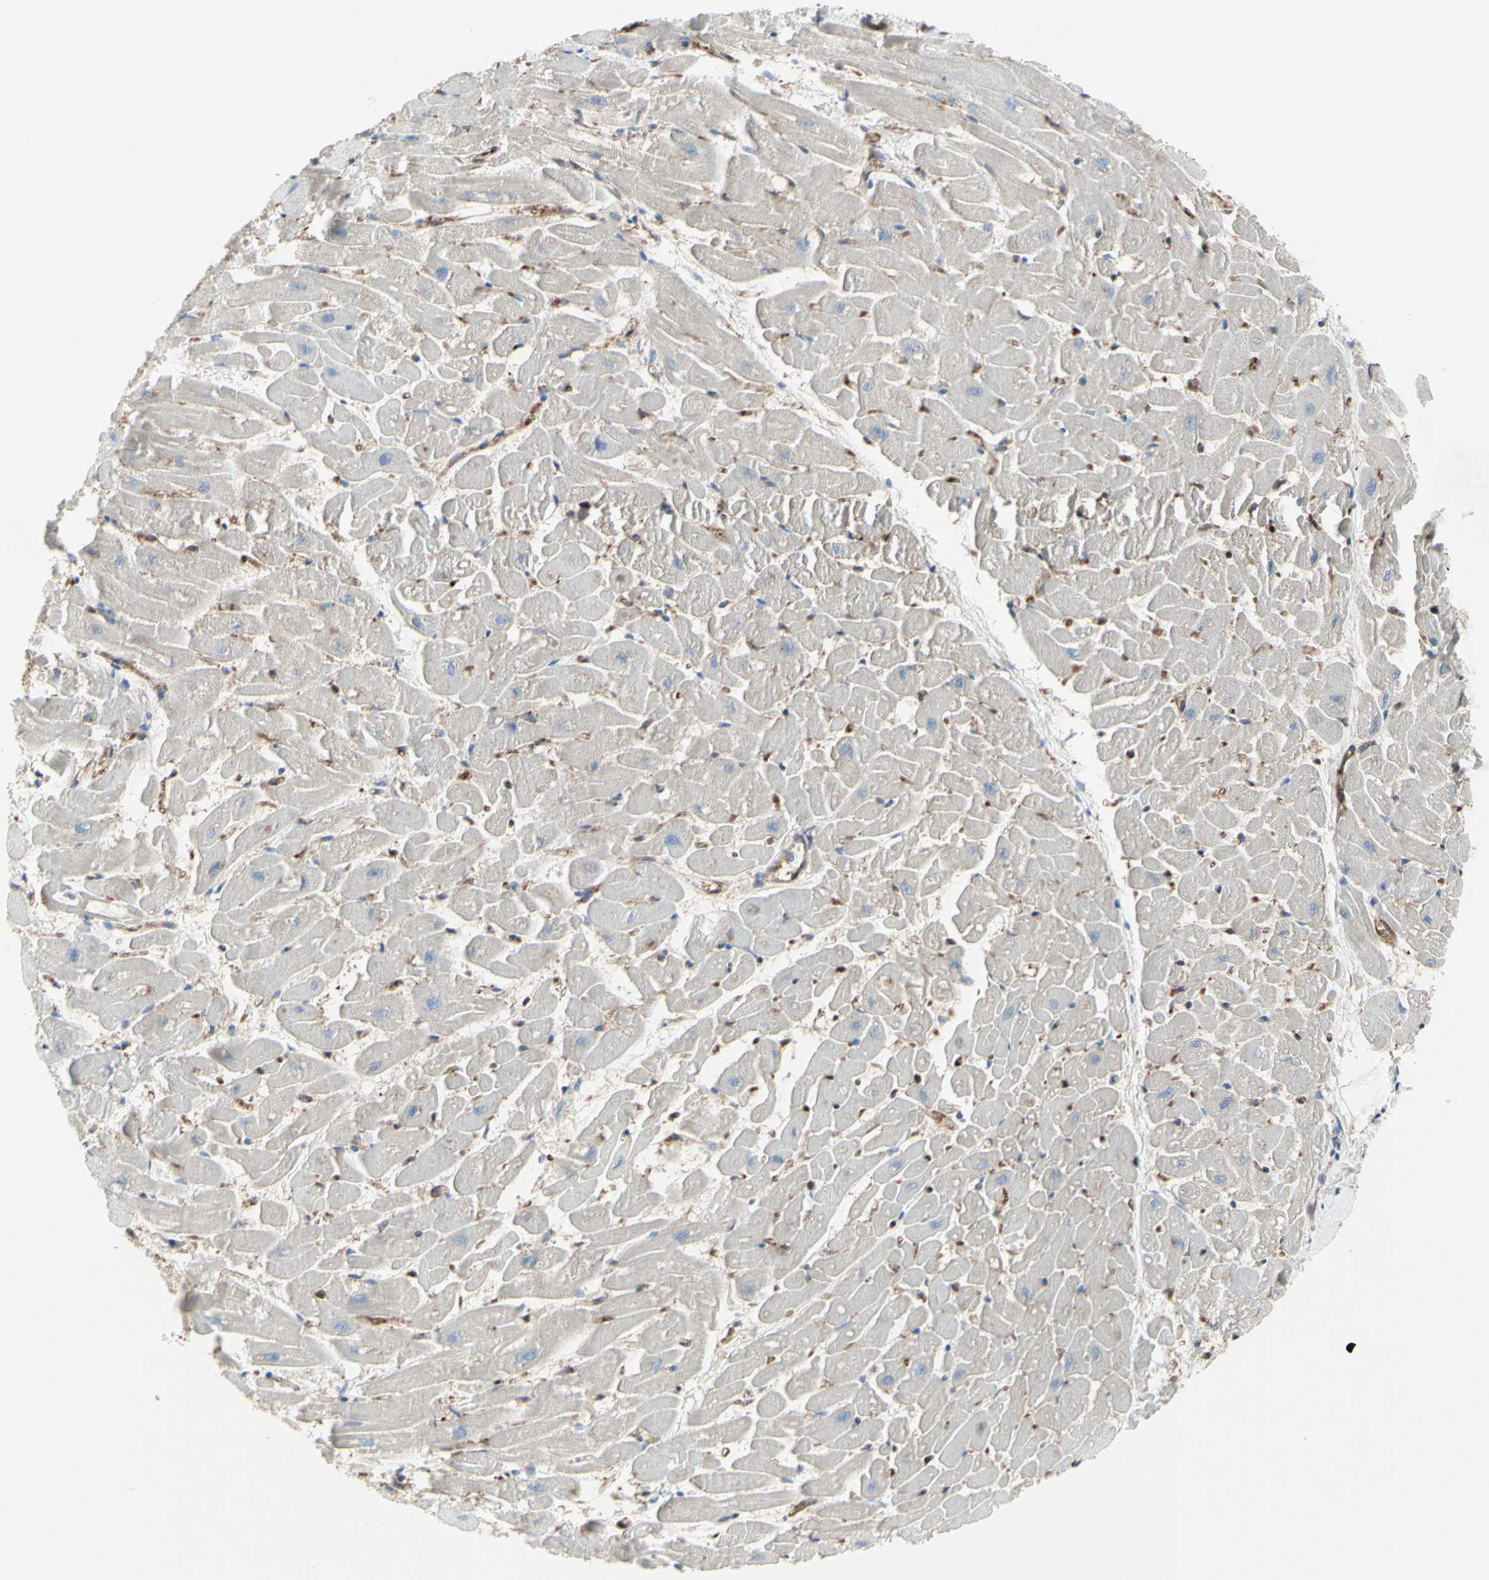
{"staining": {"intensity": "negative", "quantity": "none", "location": "none"}, "tissue": "heart muscle", "cell_type": "Cardiomyocytes", "image_type": "normal", "snomed": [{"axis": "morphology", "description": "Normal tissue, NOS"}, {"axis": "topography", "description": "Heart"}], "caption": "The micrograph exhibits no significant staining in cardiomyocytes of heart muscle.", "gene": "IGSF9B", "patient": {"sex": "female", "age": 19}}